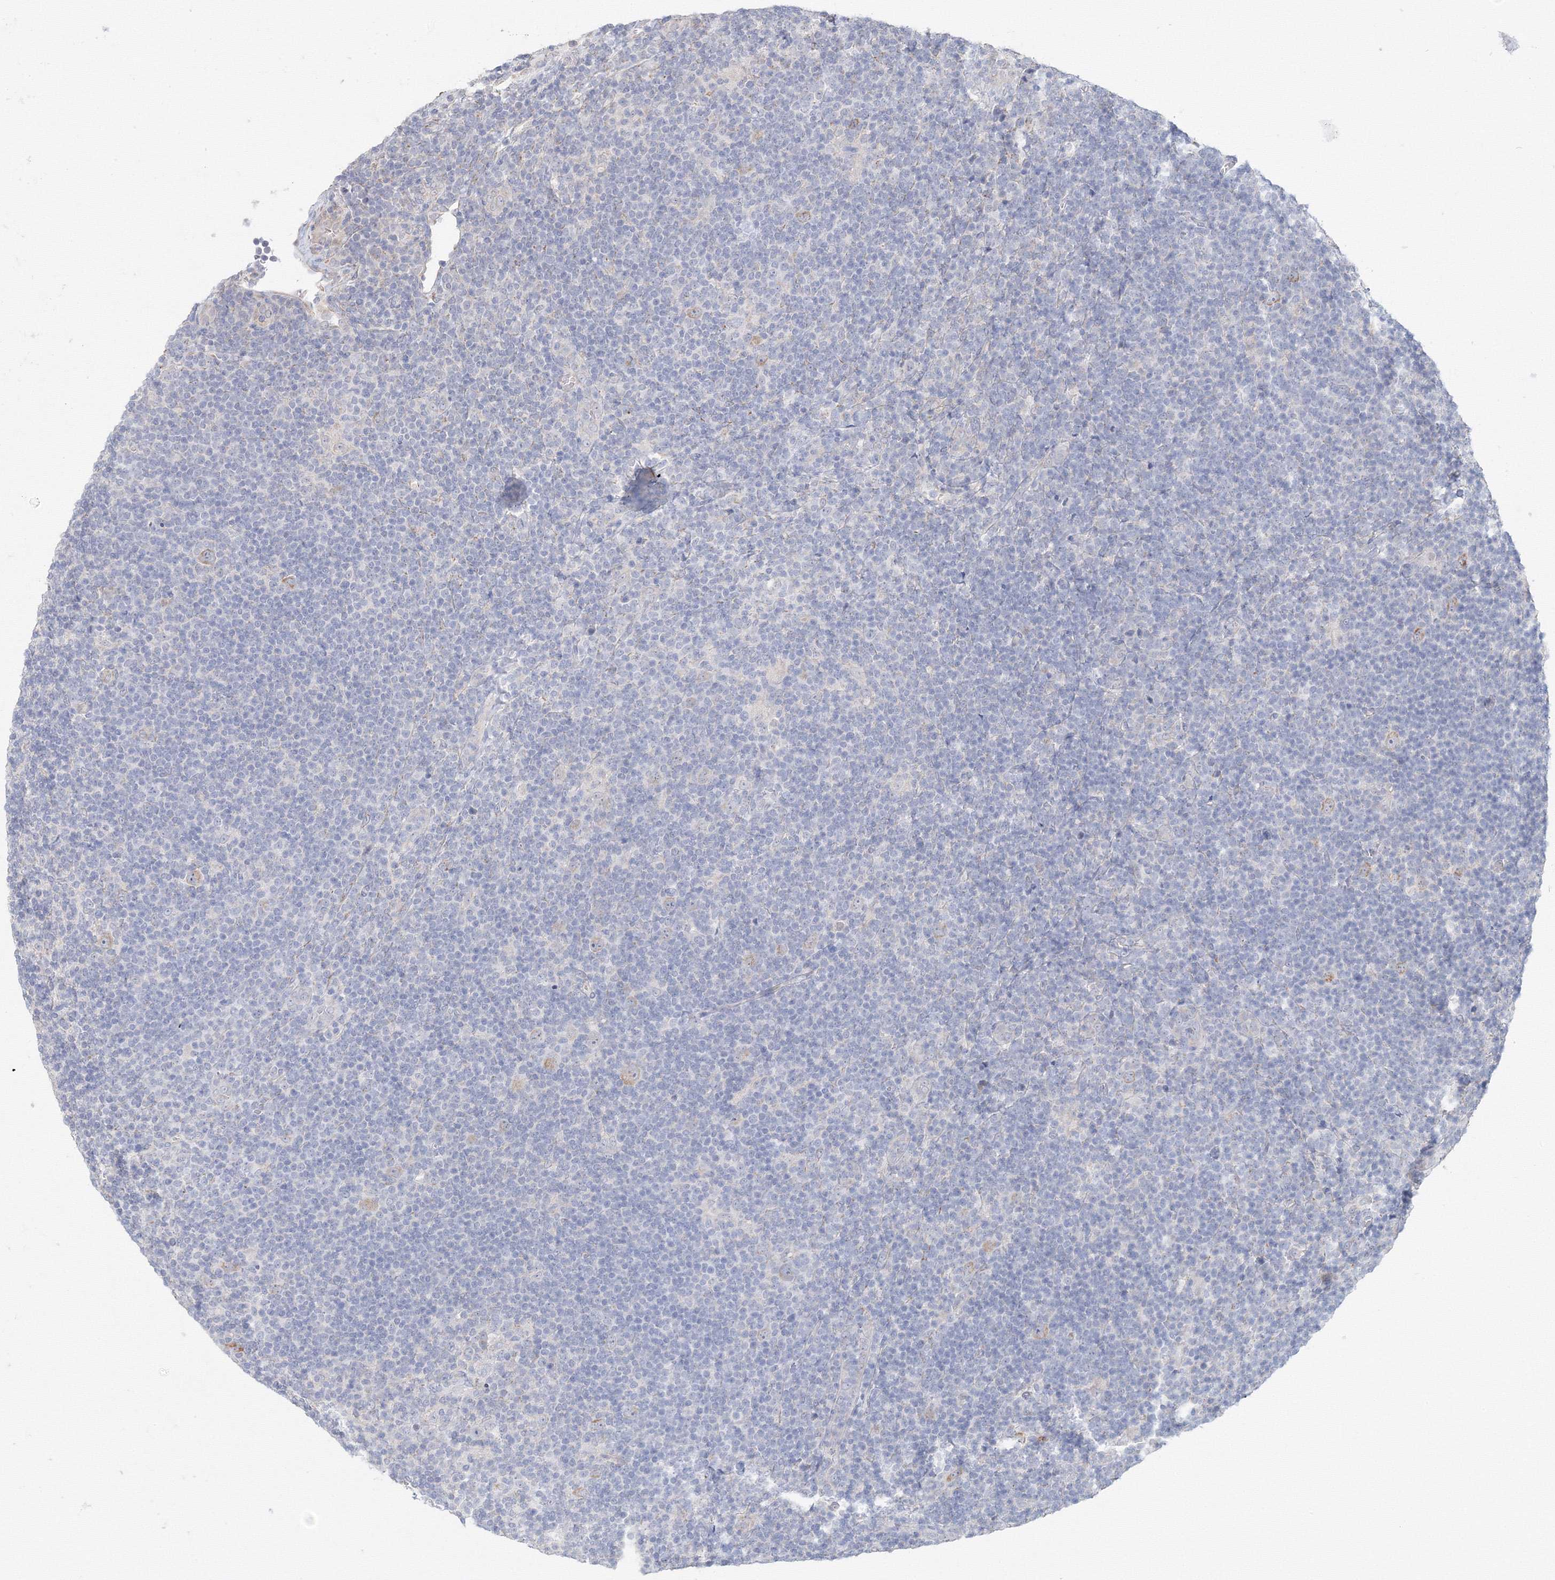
{"staining": {"intensity": "weak", "quantity": ">75%", "location": "cytoplasmic/membranous"}, "tissue": "lymphoma", "cell_type": "Tumor cells", "image_type": "cancer", "snomed": [{"axis": "morphology", "description": "Hodgkin's disease, NOS"}, {"axis": "topography", "description": "Lymph node"}], "caption": "Human Hodgkin's disease stained with a brown dye exhibits weak cytoplasmic/membranous positive positivity in approximately >75% of tumor cells.", "gene": "DHRS12", "patient": {"sex": "female", "age": 57}}